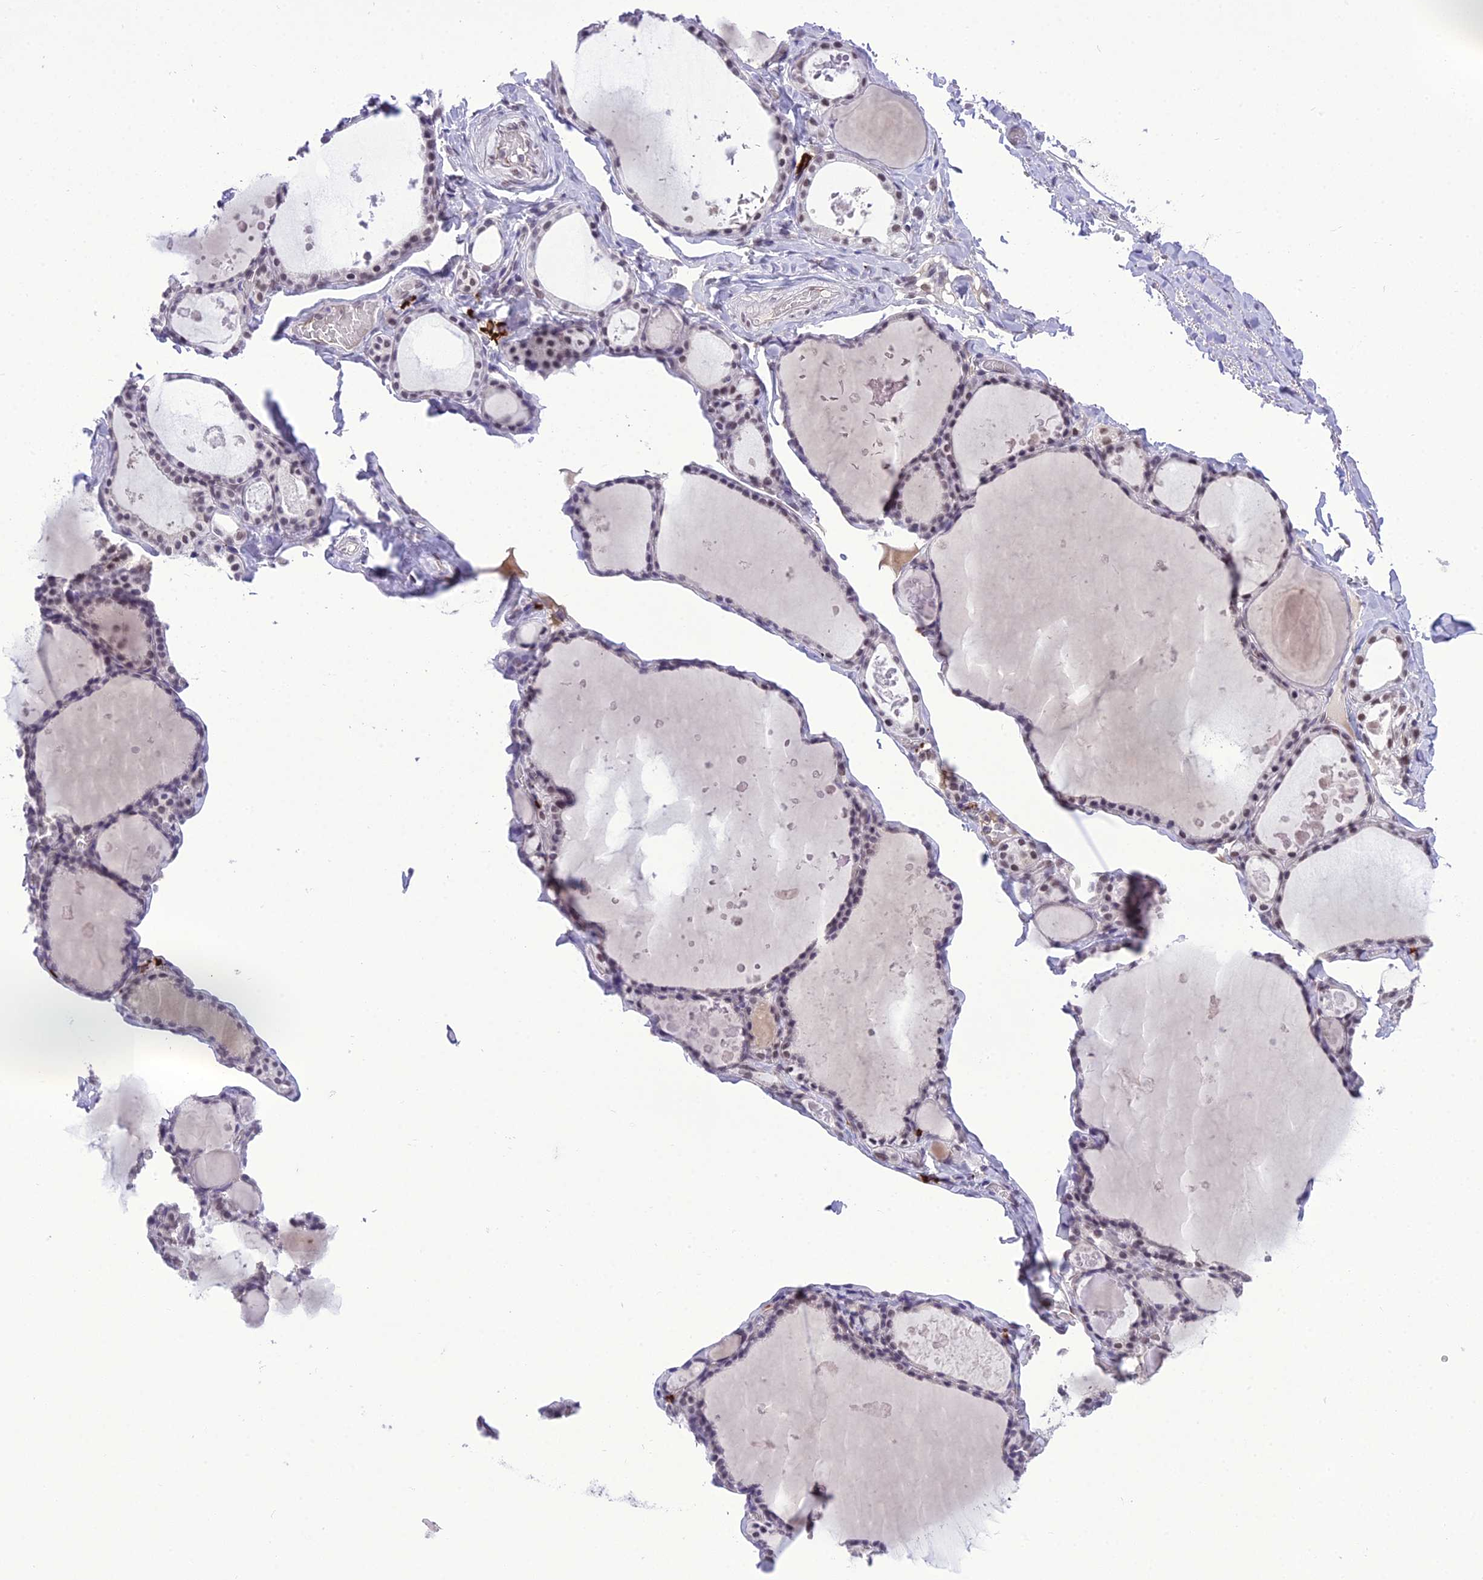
{"staining": {"intensity": "weak", "quantity": "<25%", "location": "nuclear"}, "tissue": "thyroid gland", "cell_type": "Glandular cells", "image_type": "normal", "snomed": [{"axis": "morphology", "description": "Normal tissue, NOS"}, {"axis": "topography", "description": "Thyroid gland"}], "caption": "This is an immunohistochemistry (IHC) image of normal thyroid gland. There is no staining in glandular cells.", "gene": "SH3RF3", "patient": {"sex": "male", "age": 56}}